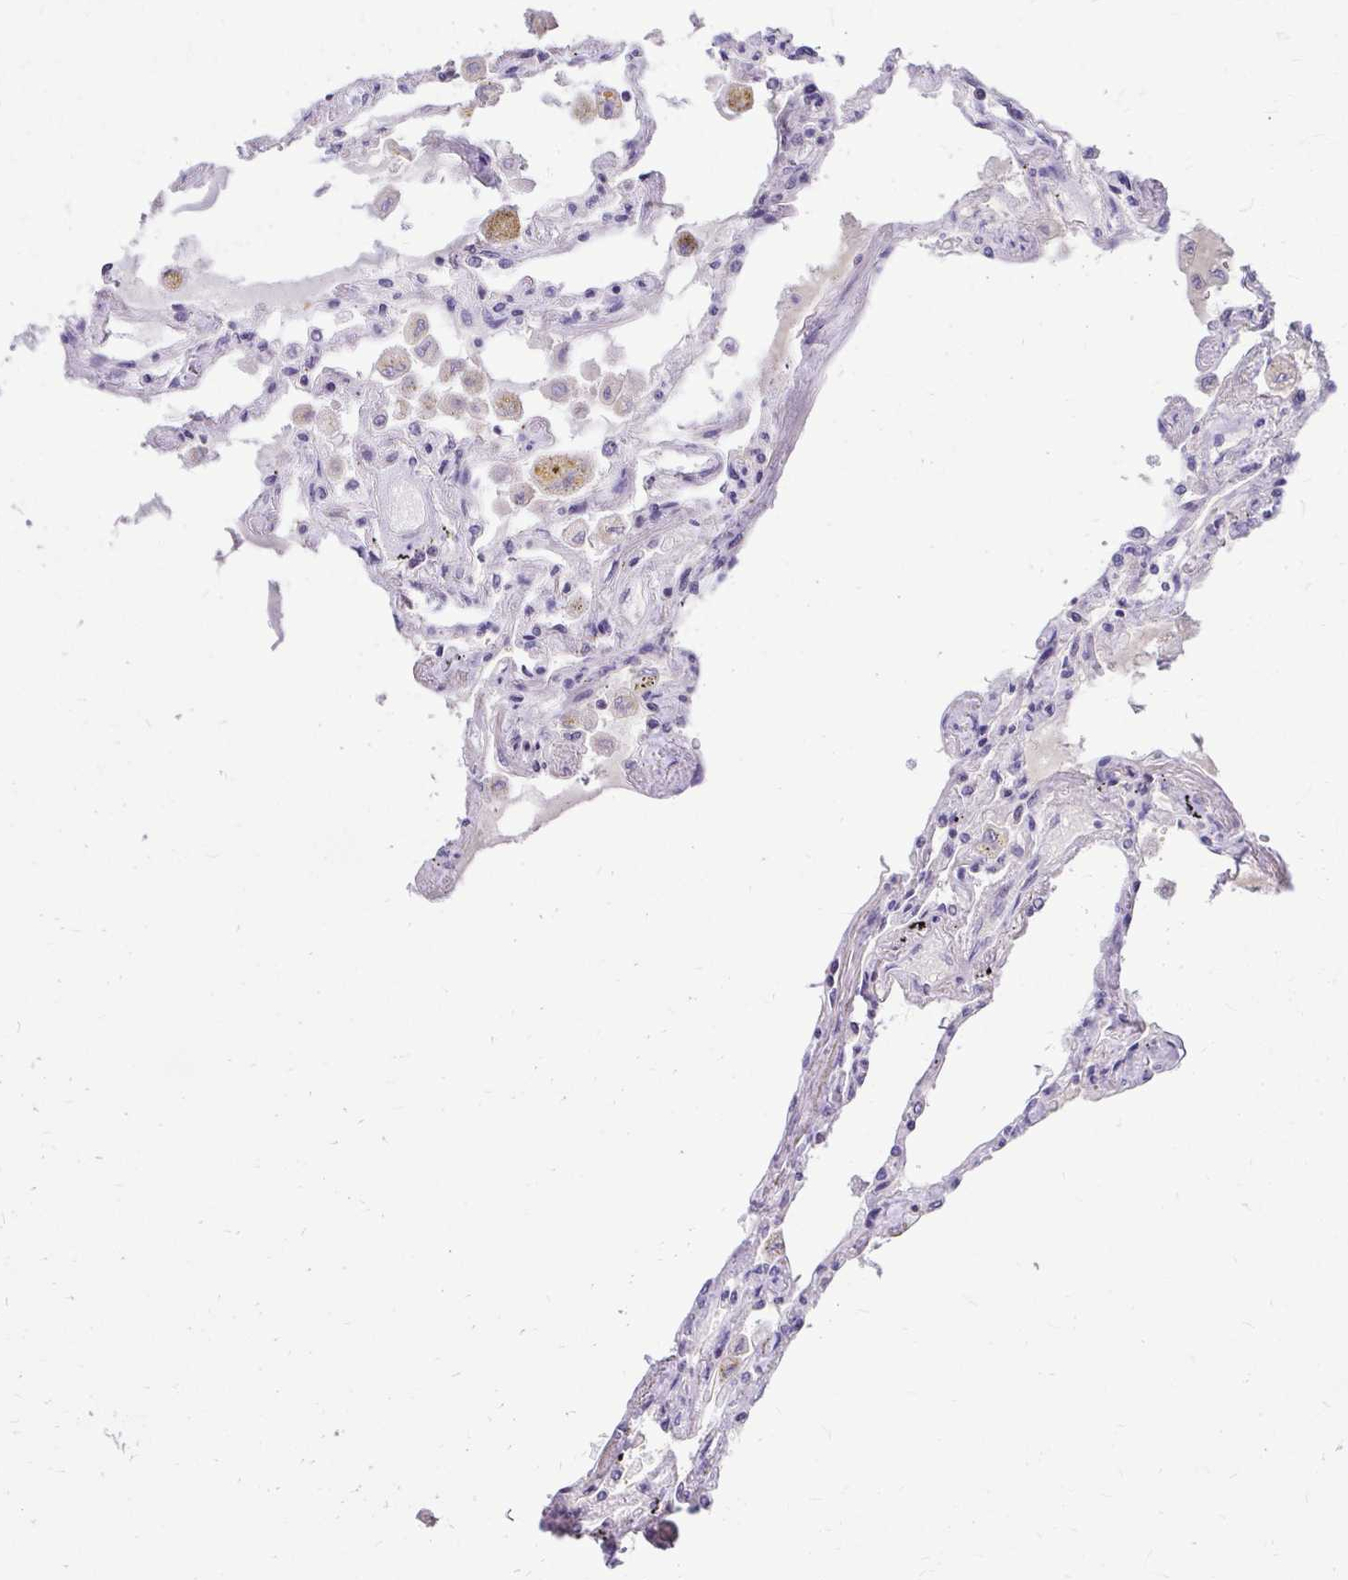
{"staining": {"intensity": "negative", "quantity": "none", "location": "none"}, "tissue": "lung", "cell_type": "Alveolar cells", "image_type": "normal", "snomed": [{"axis": "morphology", "description": "Normal tissue, NOS"}, {"axis": "morphology", "description": "Adenocarcinoma, NOS"}, {"axis": "topography", "description": "Cartilage tissue"}, {"axis": "topography", "description": "Lung"}], "caption": "This micrograph is of benign lung stained with immunohistochemistry (IHC) to label a protein in brown with the nuclei are counter-stained blue. There is no staining in alveolar cells.", "gene": "NIFK", "patient": {"sex": "female", "age": 67}}